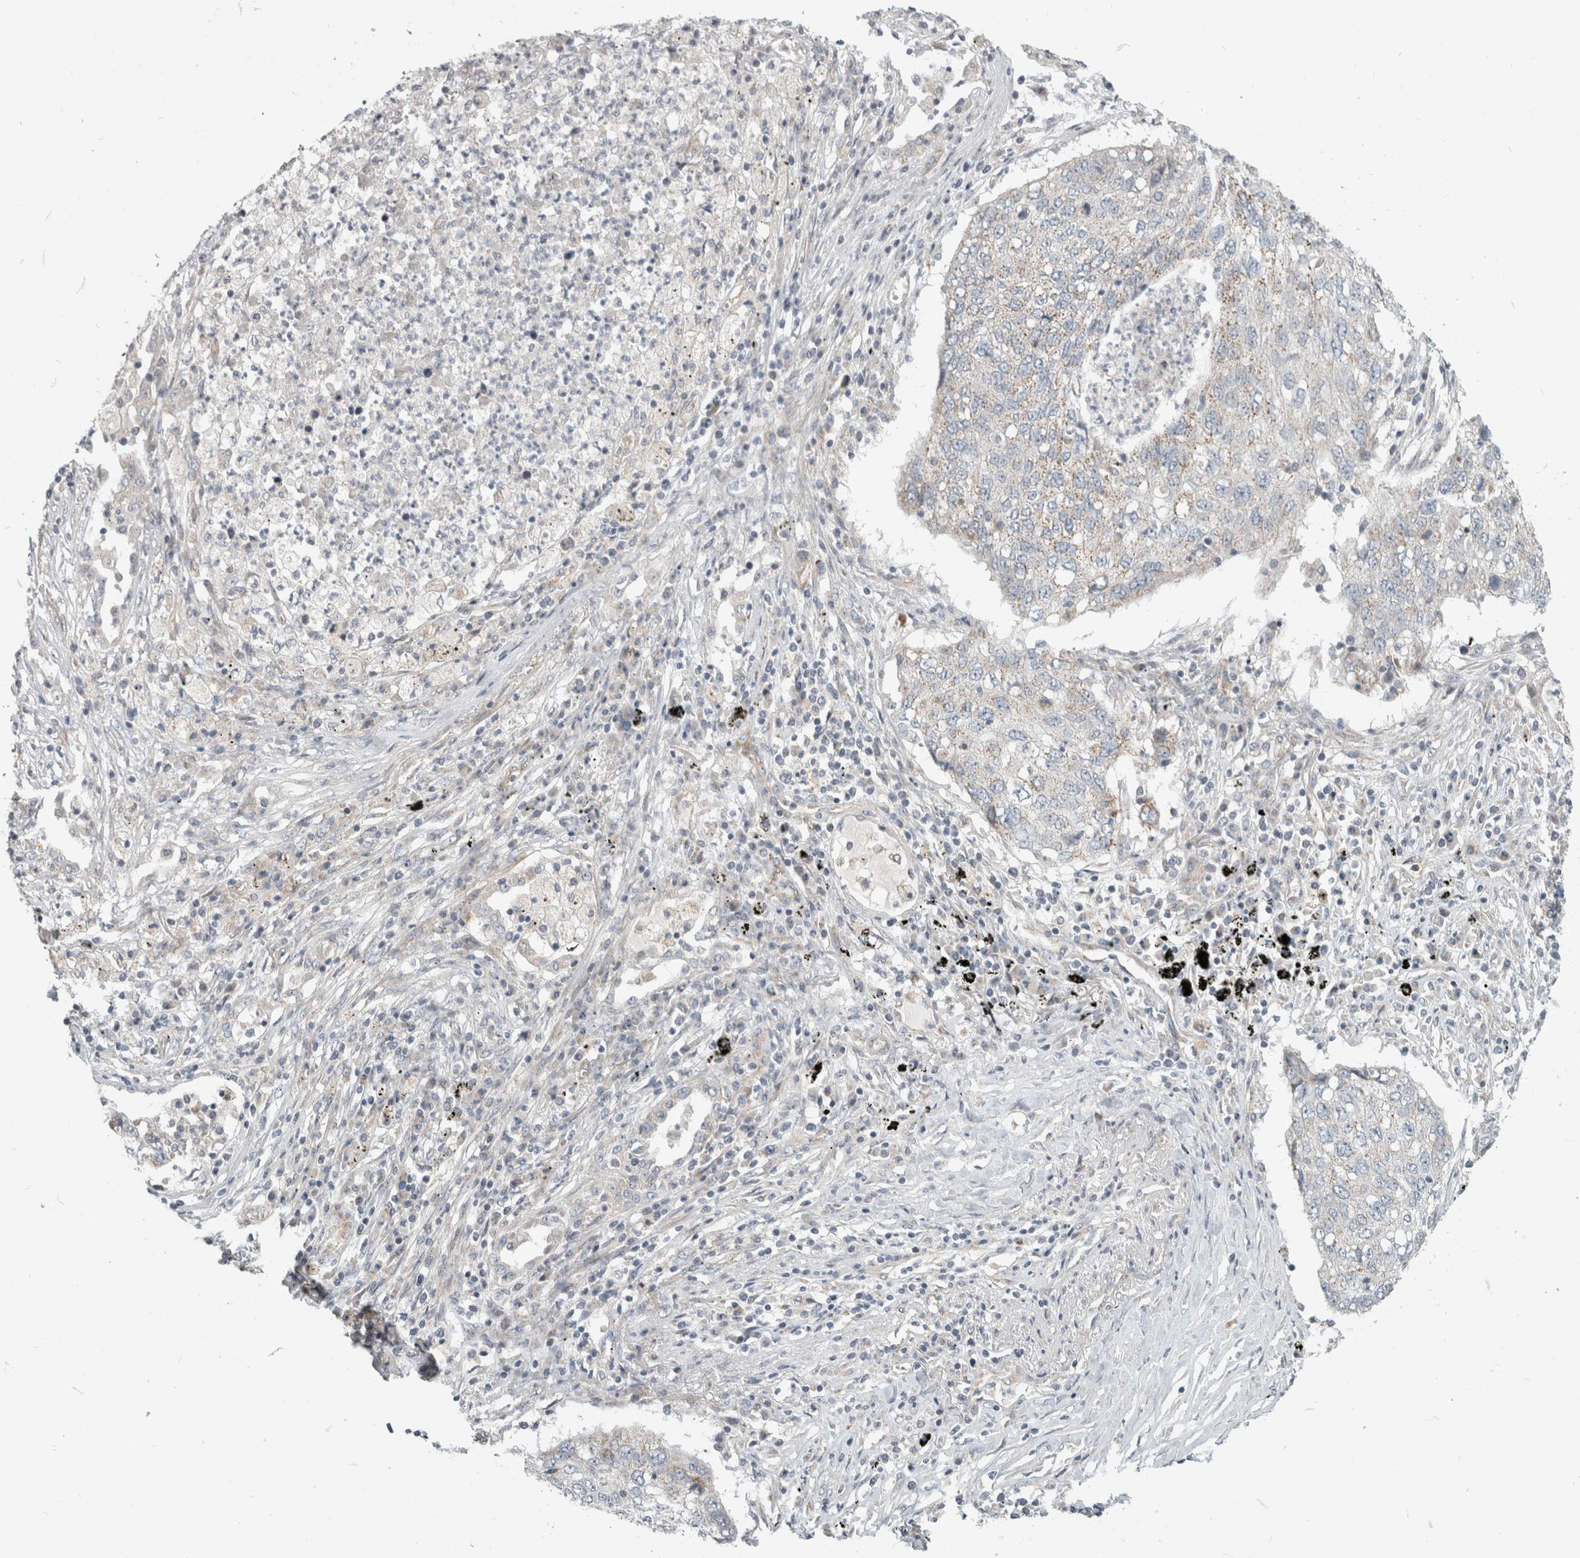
{"staining": {"intensity": "weak", "quantity": "<25%", "location": "cytoplasmic/membranous"}, "tissue": "lung cancer", "cell_type": "Tumor cells", "image_type": "cancer", "snomed": [{"axis": "morphology", "description": "Squamous cell carcinoma, NOS"}, {"axis": "topography", "description": "Lung"}], "caption": "A micrograph of human lung cancer (squamous cell carcinoma) is negative for staining in tumor cells. (DAB (3,3'-diaminobenzidine) immunohistochemistry (IHC) visualized using brightfield microscopy, high magnification).", "gene": "KPNA5", "patient": {"sex": "female", "age": 63}}